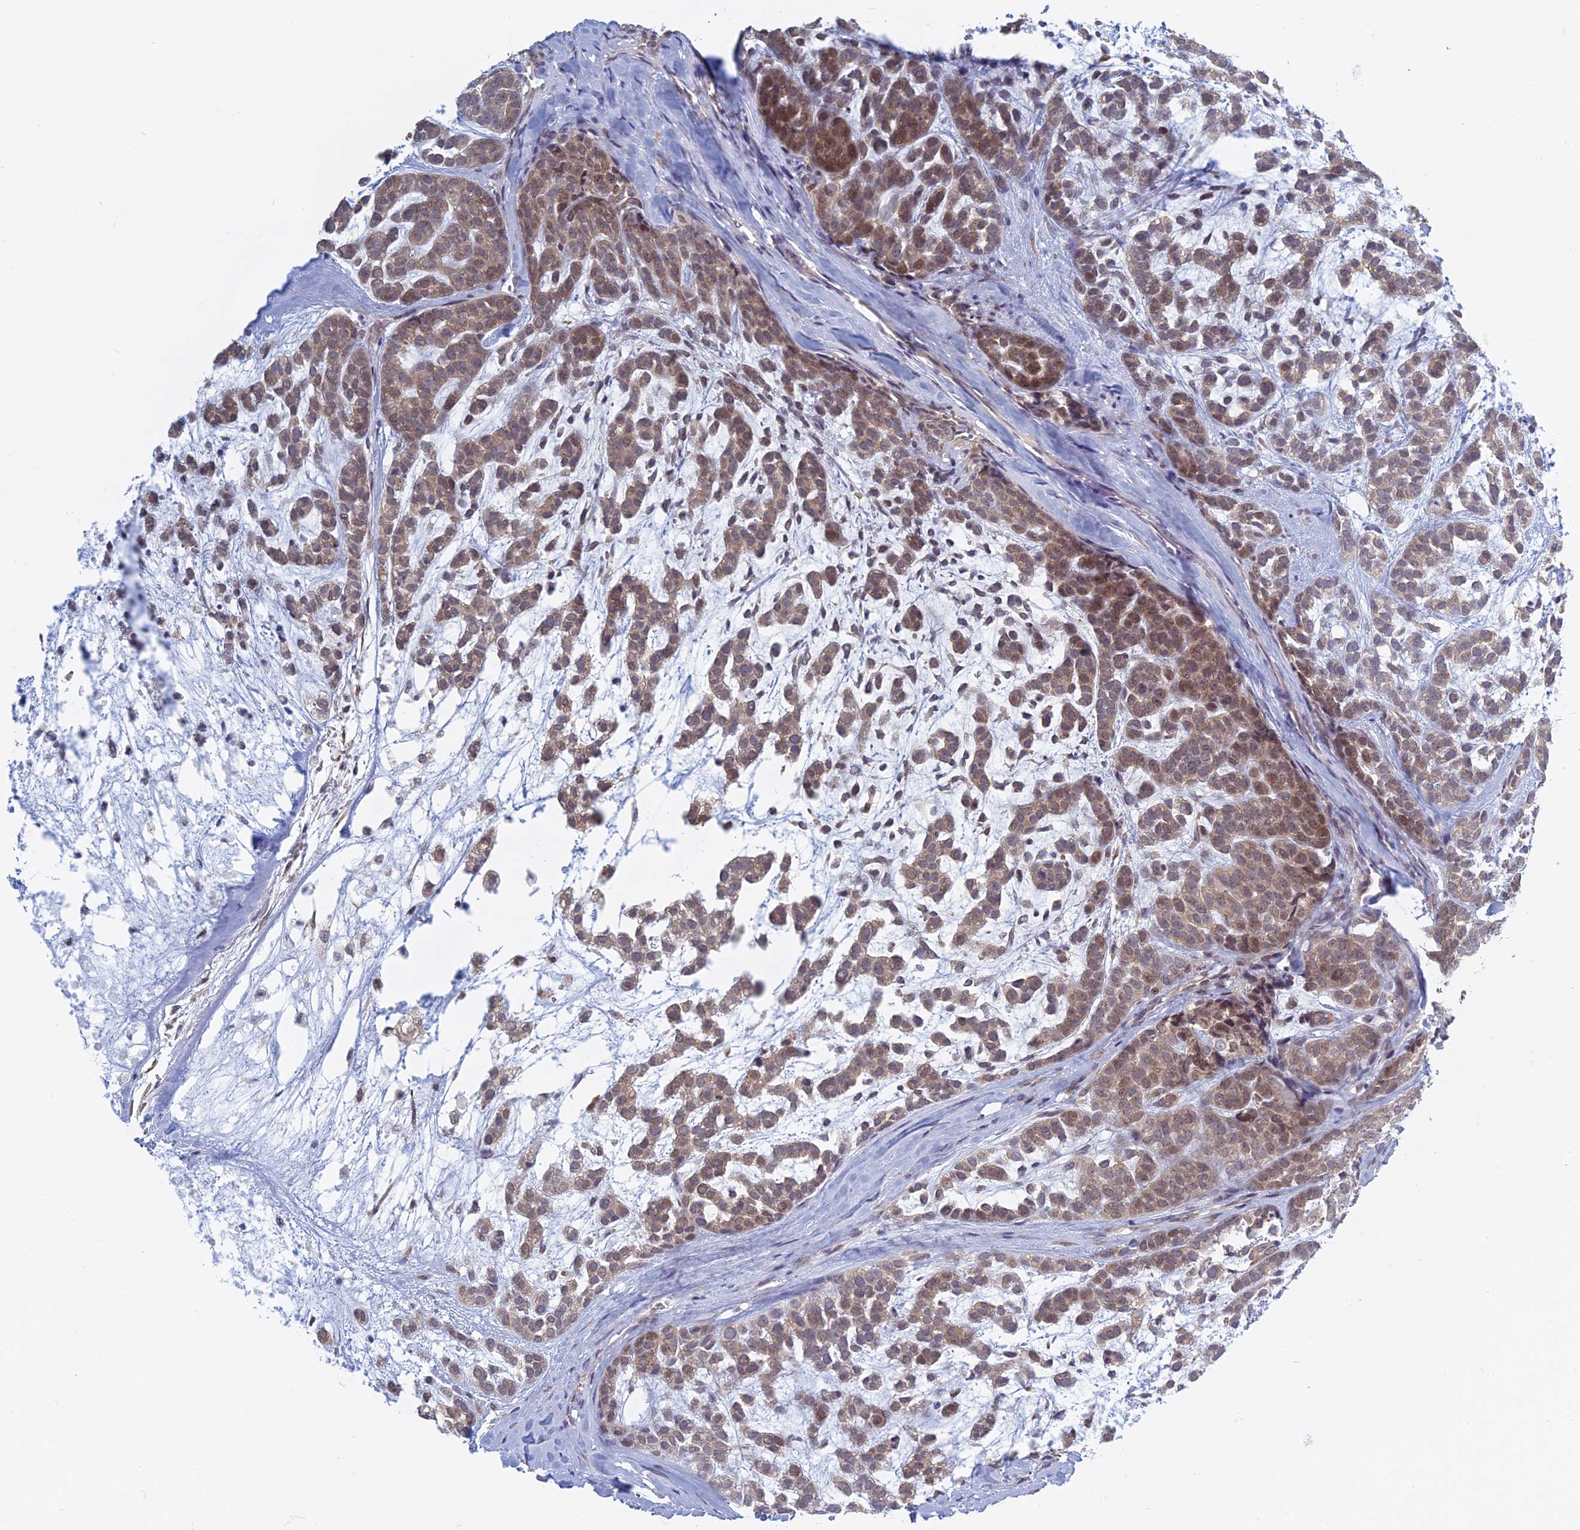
{"staining": {"intensity": "weak", "quantity": ">75%", "location": "cytoplasmic/membranous"}, "tissue": "head and neck cancer", "cell_type": "Tumor cells", "image_type": "cancer", "snomed": [{"axis": "morphology", "description": "Adenocarcinoma, NOS"}, {"axis": "morphology", "description": "Adenoma, NOS"}, {"axis": "topography", "description": "Head-Neck"}], "caption": "Head and neck adenoma stained with a protein marker displays weak staining in tumor cells.", "gene": "RPS19BP1", "patient": {"sex": "female", "age": 55}}